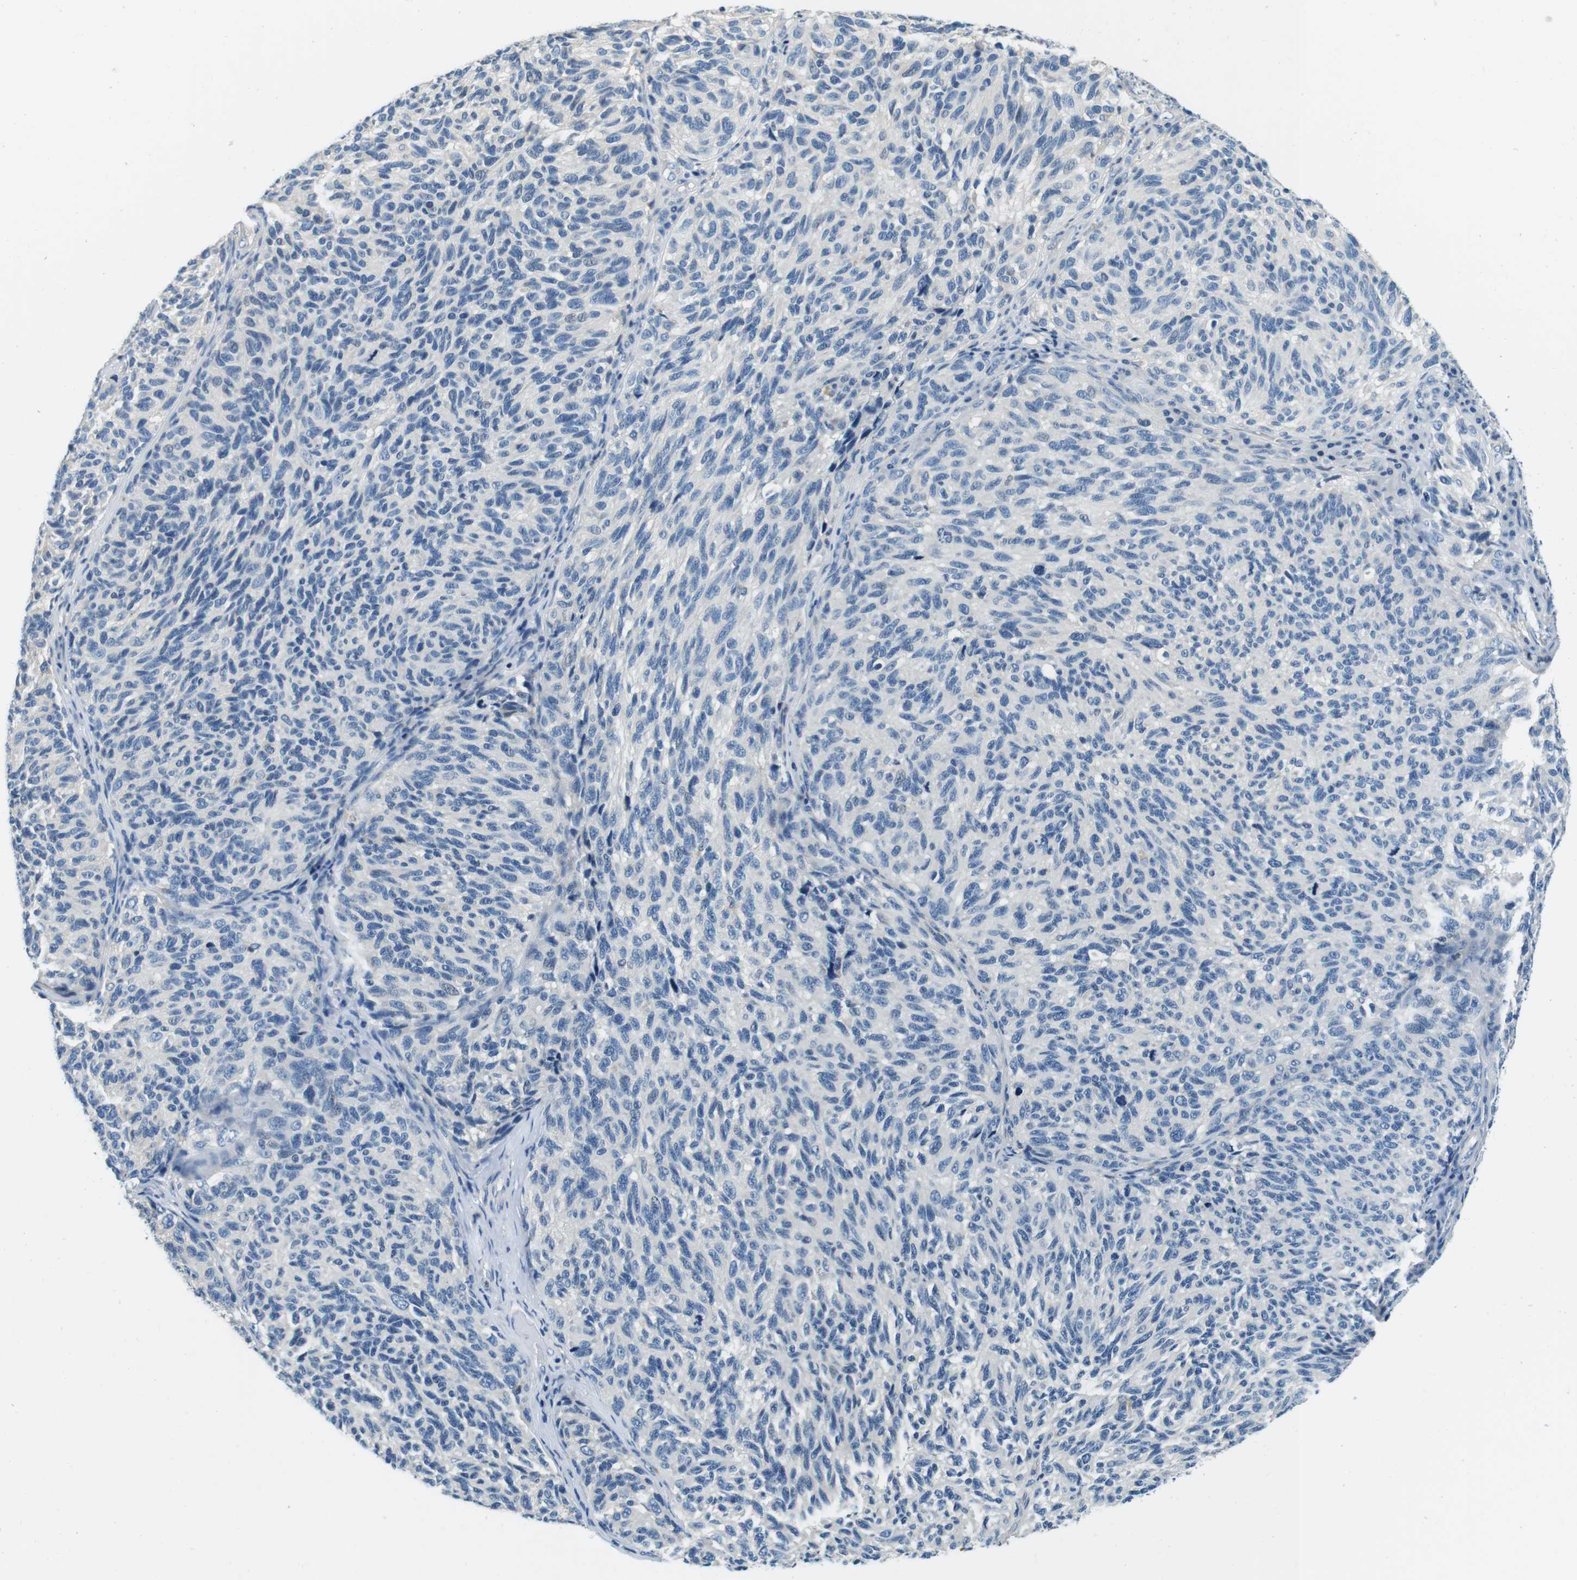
{"staining": {"intensity": "negative", "quantity": "none", "location": "none"}, "tissue": "melanoma", "cell_type": "Tumor cells", "image_type": "cancer", "snomed": [{"axis": "morphology", "description": "Malignant melanoma, NOS"}, {"axis": "topography", "description": "Skin"}], "caption": "IHC histopathology image of neoplastic tissue: human melanoma stained with DAB displays no significant protein expression in tumor cells. (Immunohistochemistry (ihc), brightfield microscopy, high magnification).", "gene": "KCNJ5", "patient": {"sex": "female", "age": 73}}